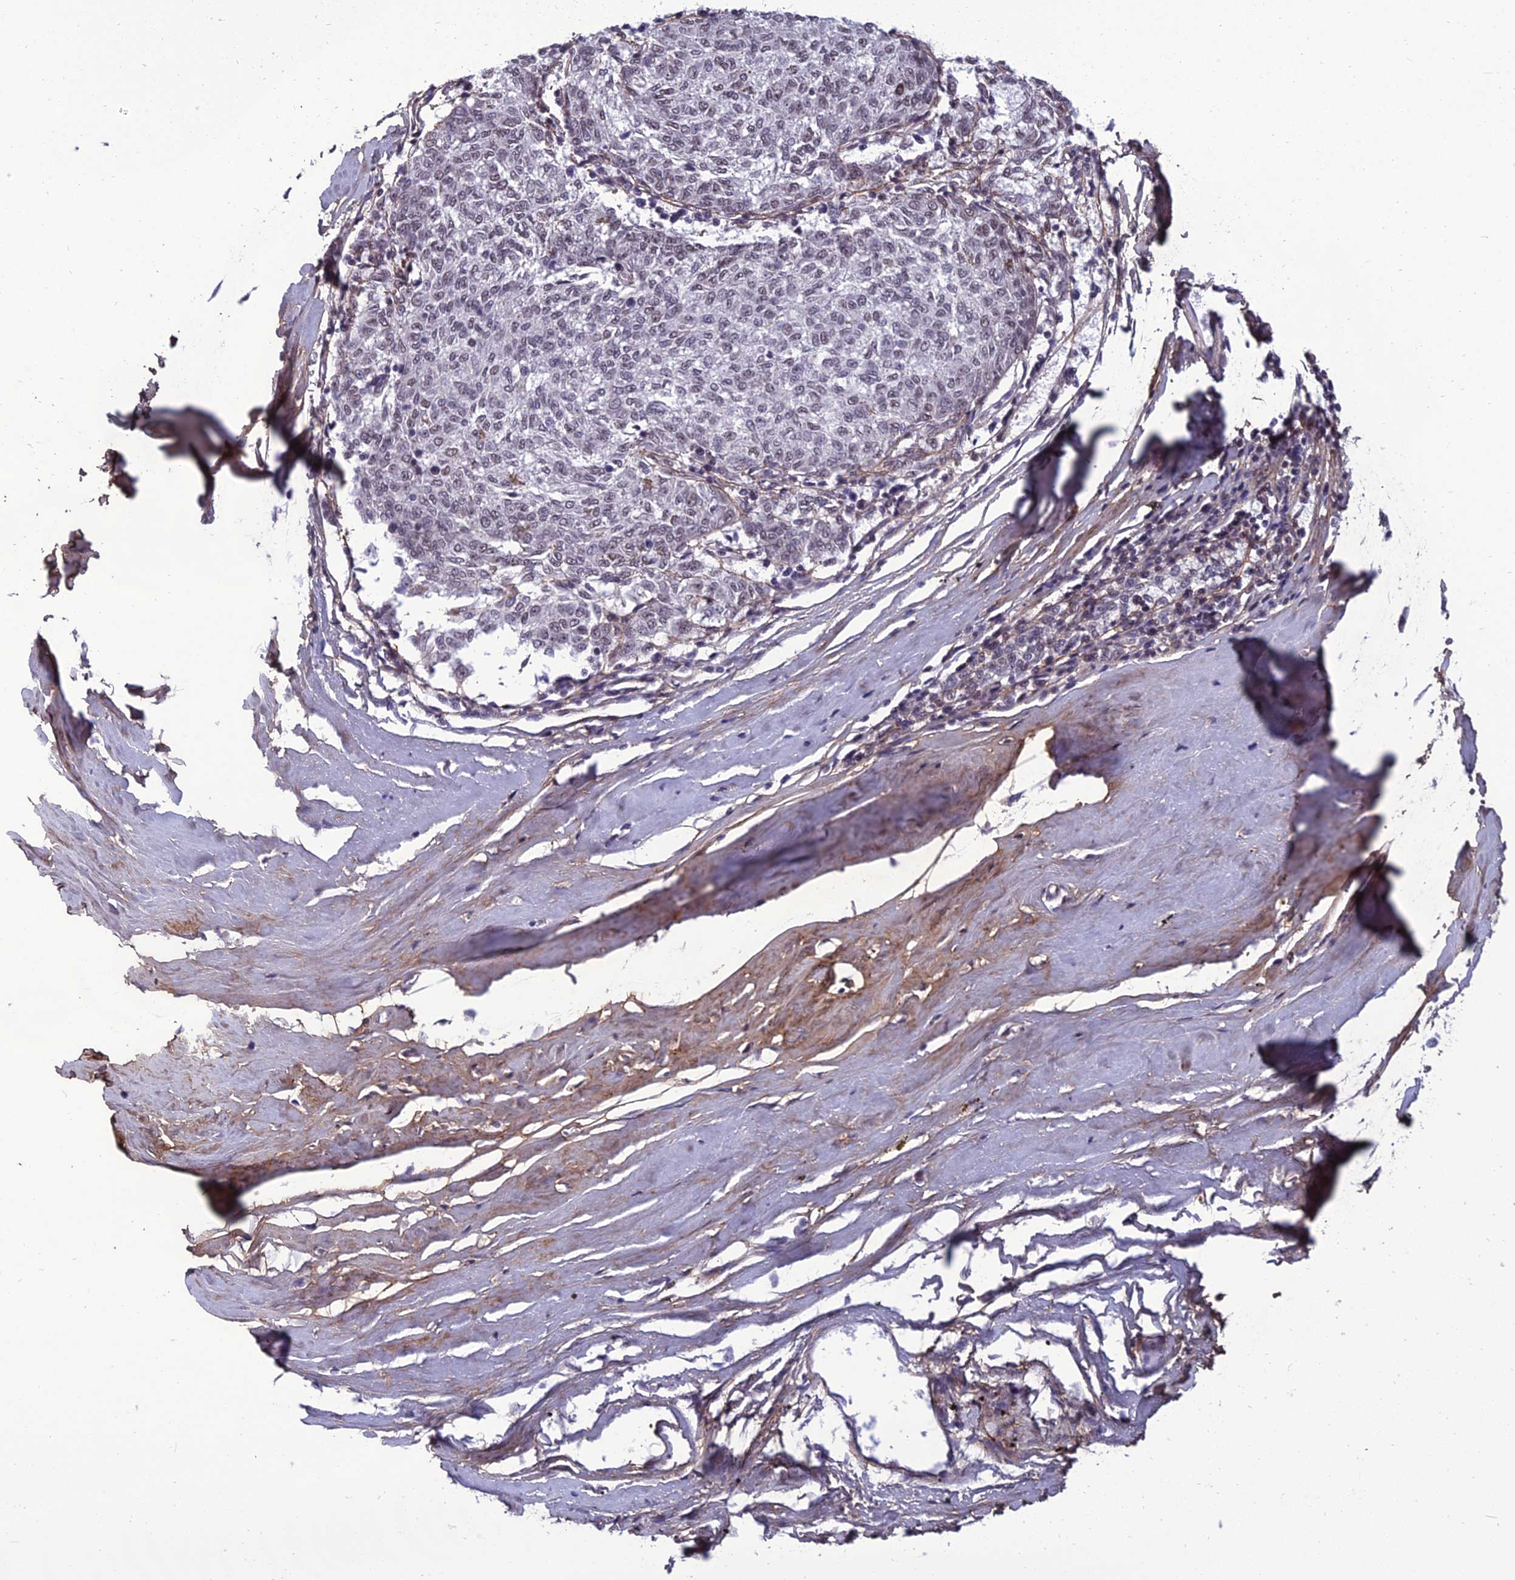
{"staining": {"intensity": "weak", "quantity": "25%-75%", "location": "nuclear"}, "tissue": "melanoma", "cell_type": "Tumor cells", "image_type": "cancer", "snomed": [{"axis": "morphology", "description": "Malignant melanoma, NOS"}, {"axis": "topography", "description": "Skin"}], "caption": "The image exhibits immunohistochemical staining of malignant melanoma. There is weak nuclear staining is present in approximately 25%-75% of tumor cells. (IHC, brightfield microscopy, high magnification).", "gene": "RSRC1", "patient": {"sex": "female", "age": 72}}